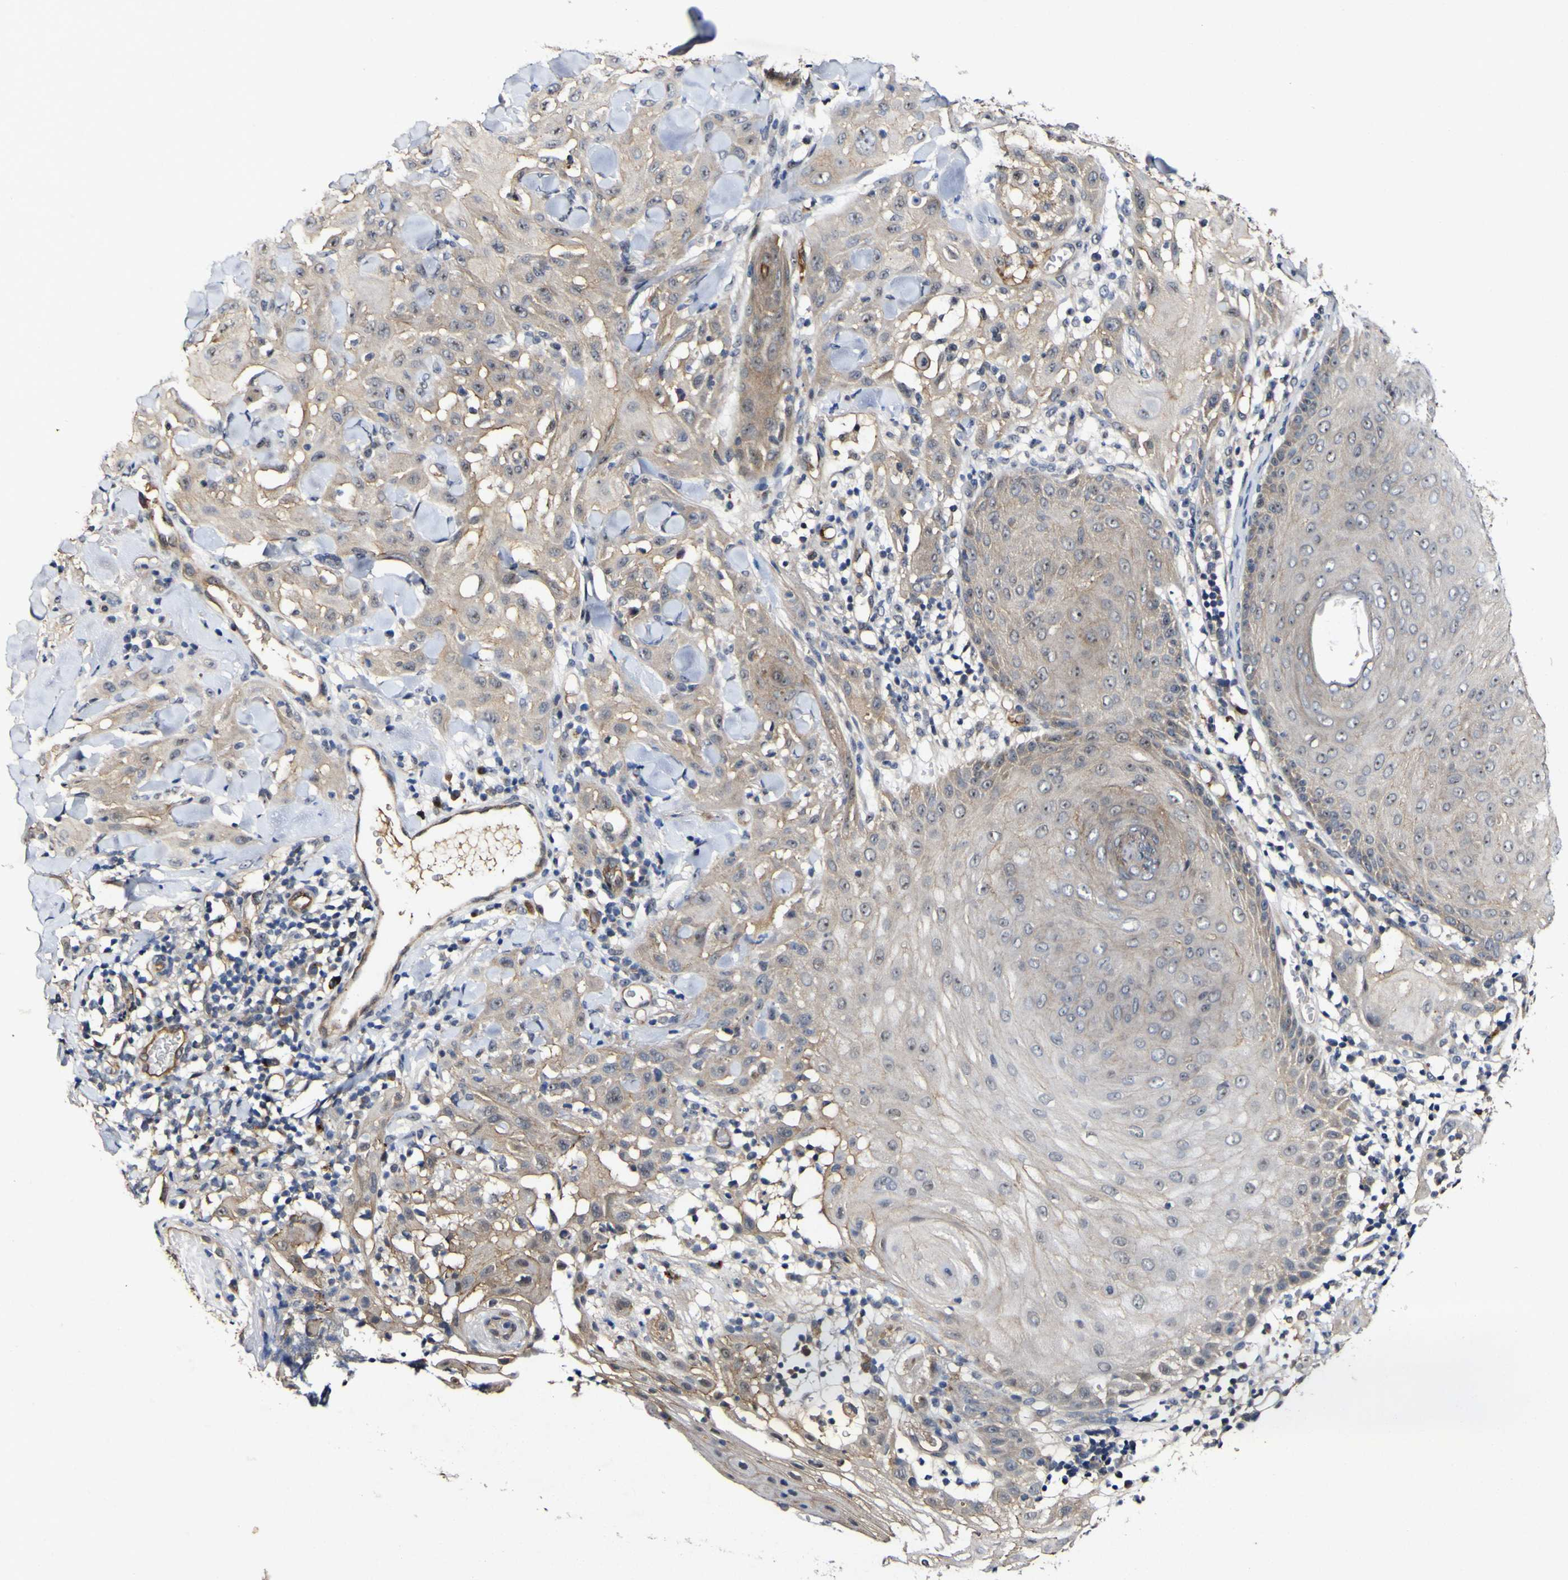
{"staining": {"intensity": "weak", "quantity": ">75%", "location": "cytoplasmic/membranous"}, "tissue": "skin cancer", "cell_type": "Tumor cells", "image_type": "cancer", "snomed": [{"axis": "morphology", "description": "Squamous cell carcinoma, NOS"}, {"axis": "topography", "description": "Skin"}], "caption": "Immunohistochemistry image of neoplastic tissue: squamous cell carcinoma (skin) stained using immunohistochemistry shows low levels of weak protein expression localized specifically in the cytoplasmic/membranous of tumor cells, appearing as a cytoplasmic/membranous brown color.", "gene": "CCL2", "patient": {"sex": "male", "age": 24}}